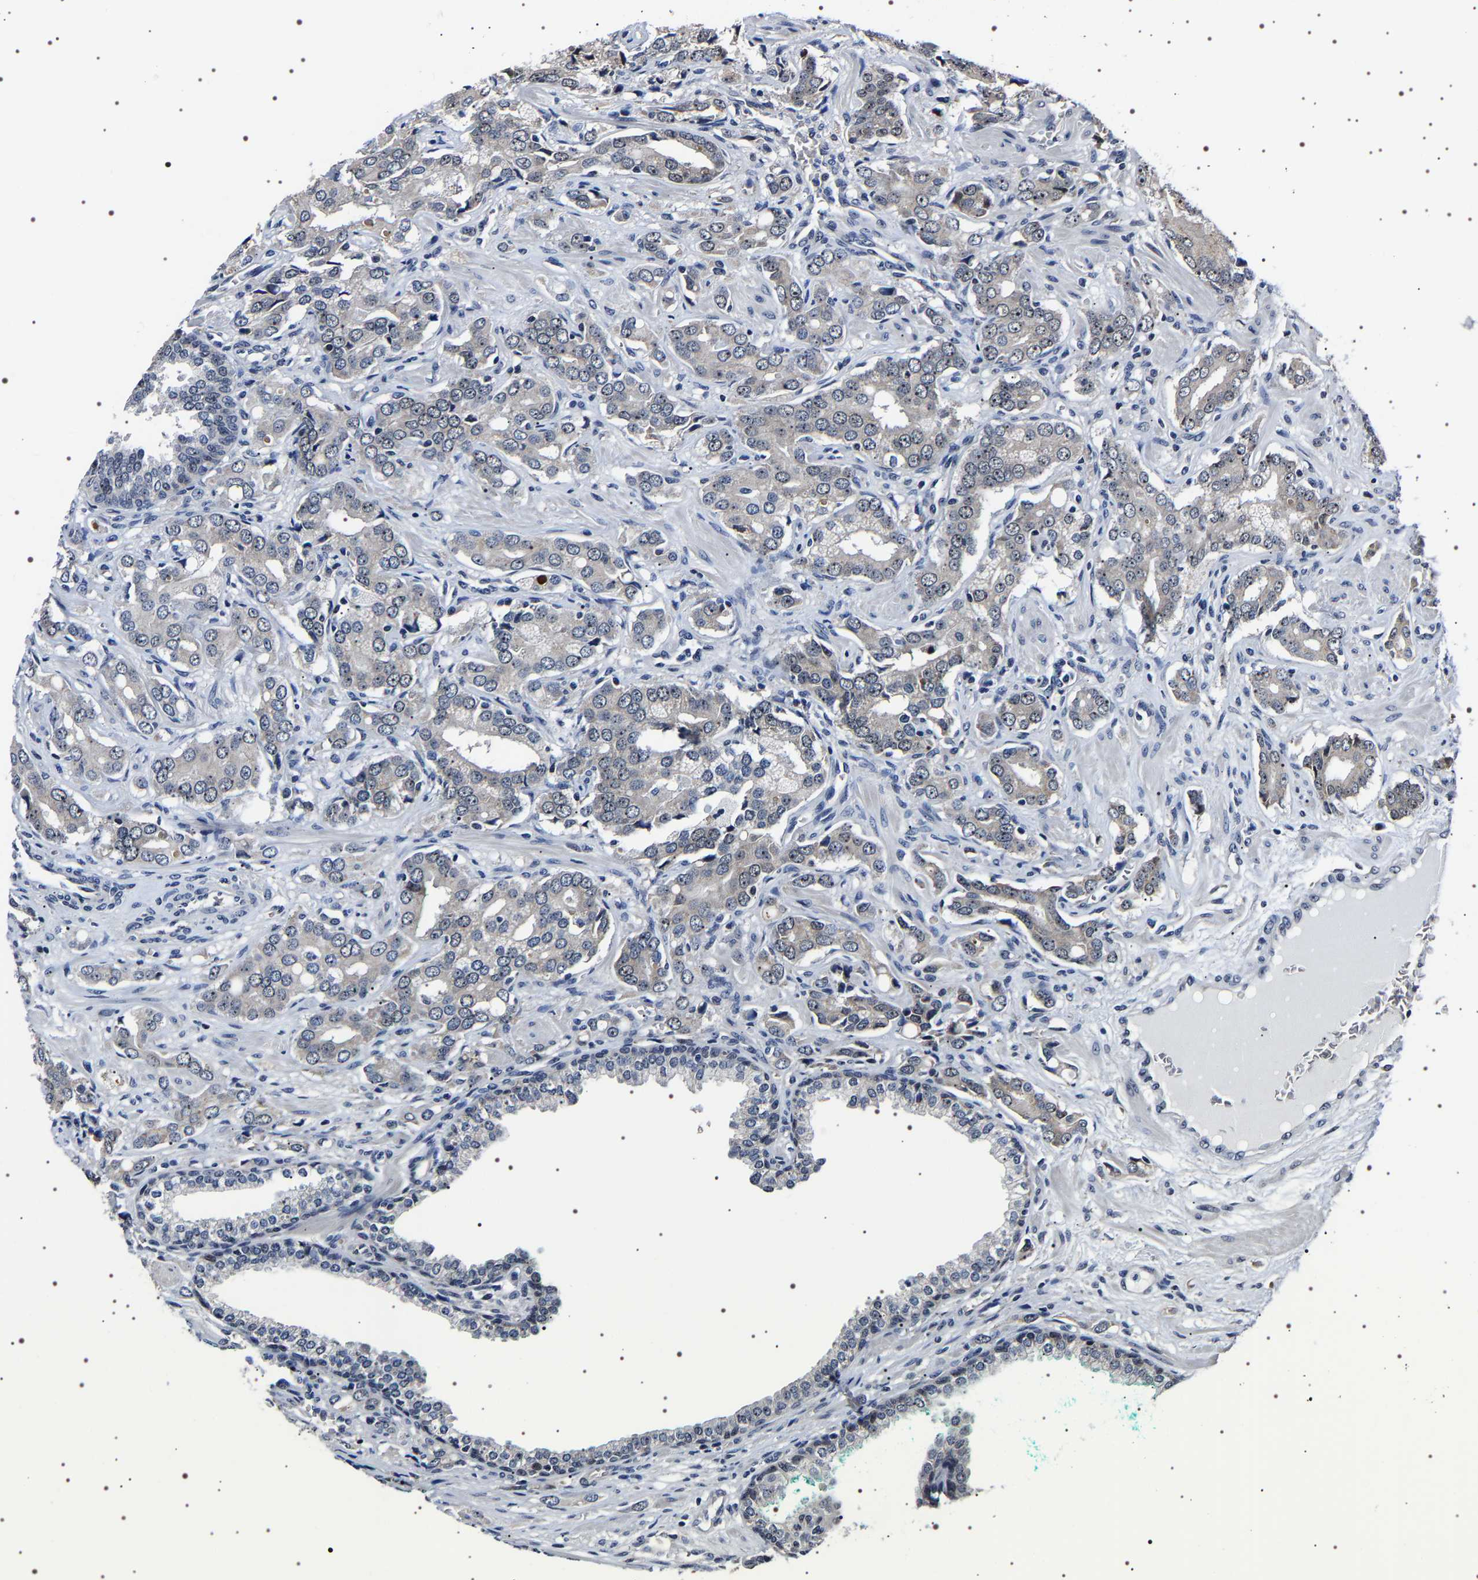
{"staining": {"intensity": "weak", "quantity": "<25%", "location": "nuclear"}, "tissue": "prostate cancer", "cell_type": "Tumor cells", "image_type": "cancer", "snomed": [{"axis": "morphology", "description": "Adenocarcinoma, High grade"}, {"axis": "topography", "description": "Prostate"}], "caption": "The photomicrograph exhibits no significant expression in tumor cells of prostate cancer.", "gene": "GNL3", "patient": {"sex": "male", "age": 52}}